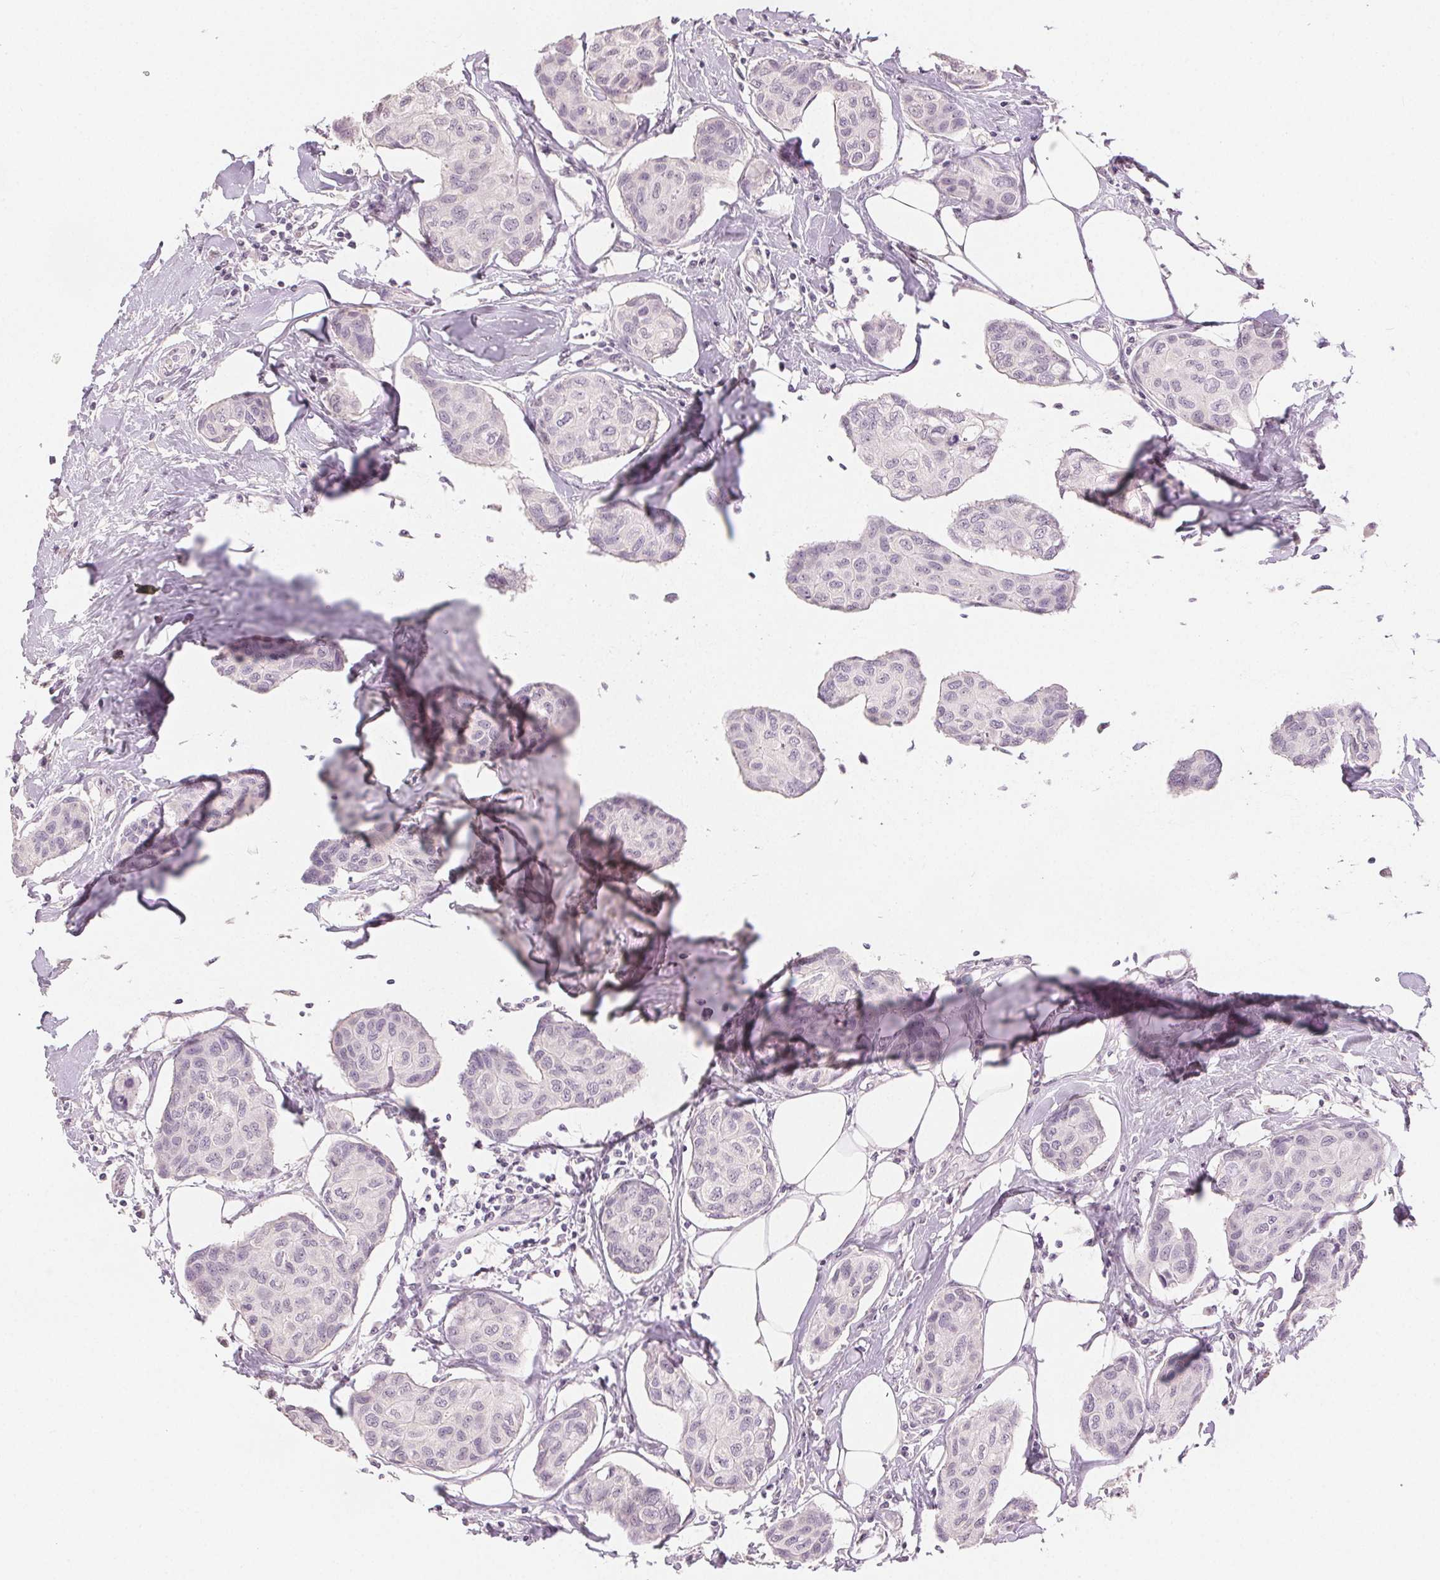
{"staining": {"intensity": "negative", "quantity": "none", "location": "none"}, "tissue": "breast cancer", "cell_type": "Tumor cells", "image_type": "cancer", "snomed": [{"axis": "morphology", "description": "Duct carcinoma"}, {"axis": "topography", "description": "Breast"}], "caption": "An immunohistochemistry micrograph of intraductal carcinoma (breast) is shown. There is no staining in tumor cells of intraductal carcinoma (breast). (IHC, brightfield microscopy, high magnification).", "gene": "SLC27A5", "patient": {"sex": "female", "age": 80}}